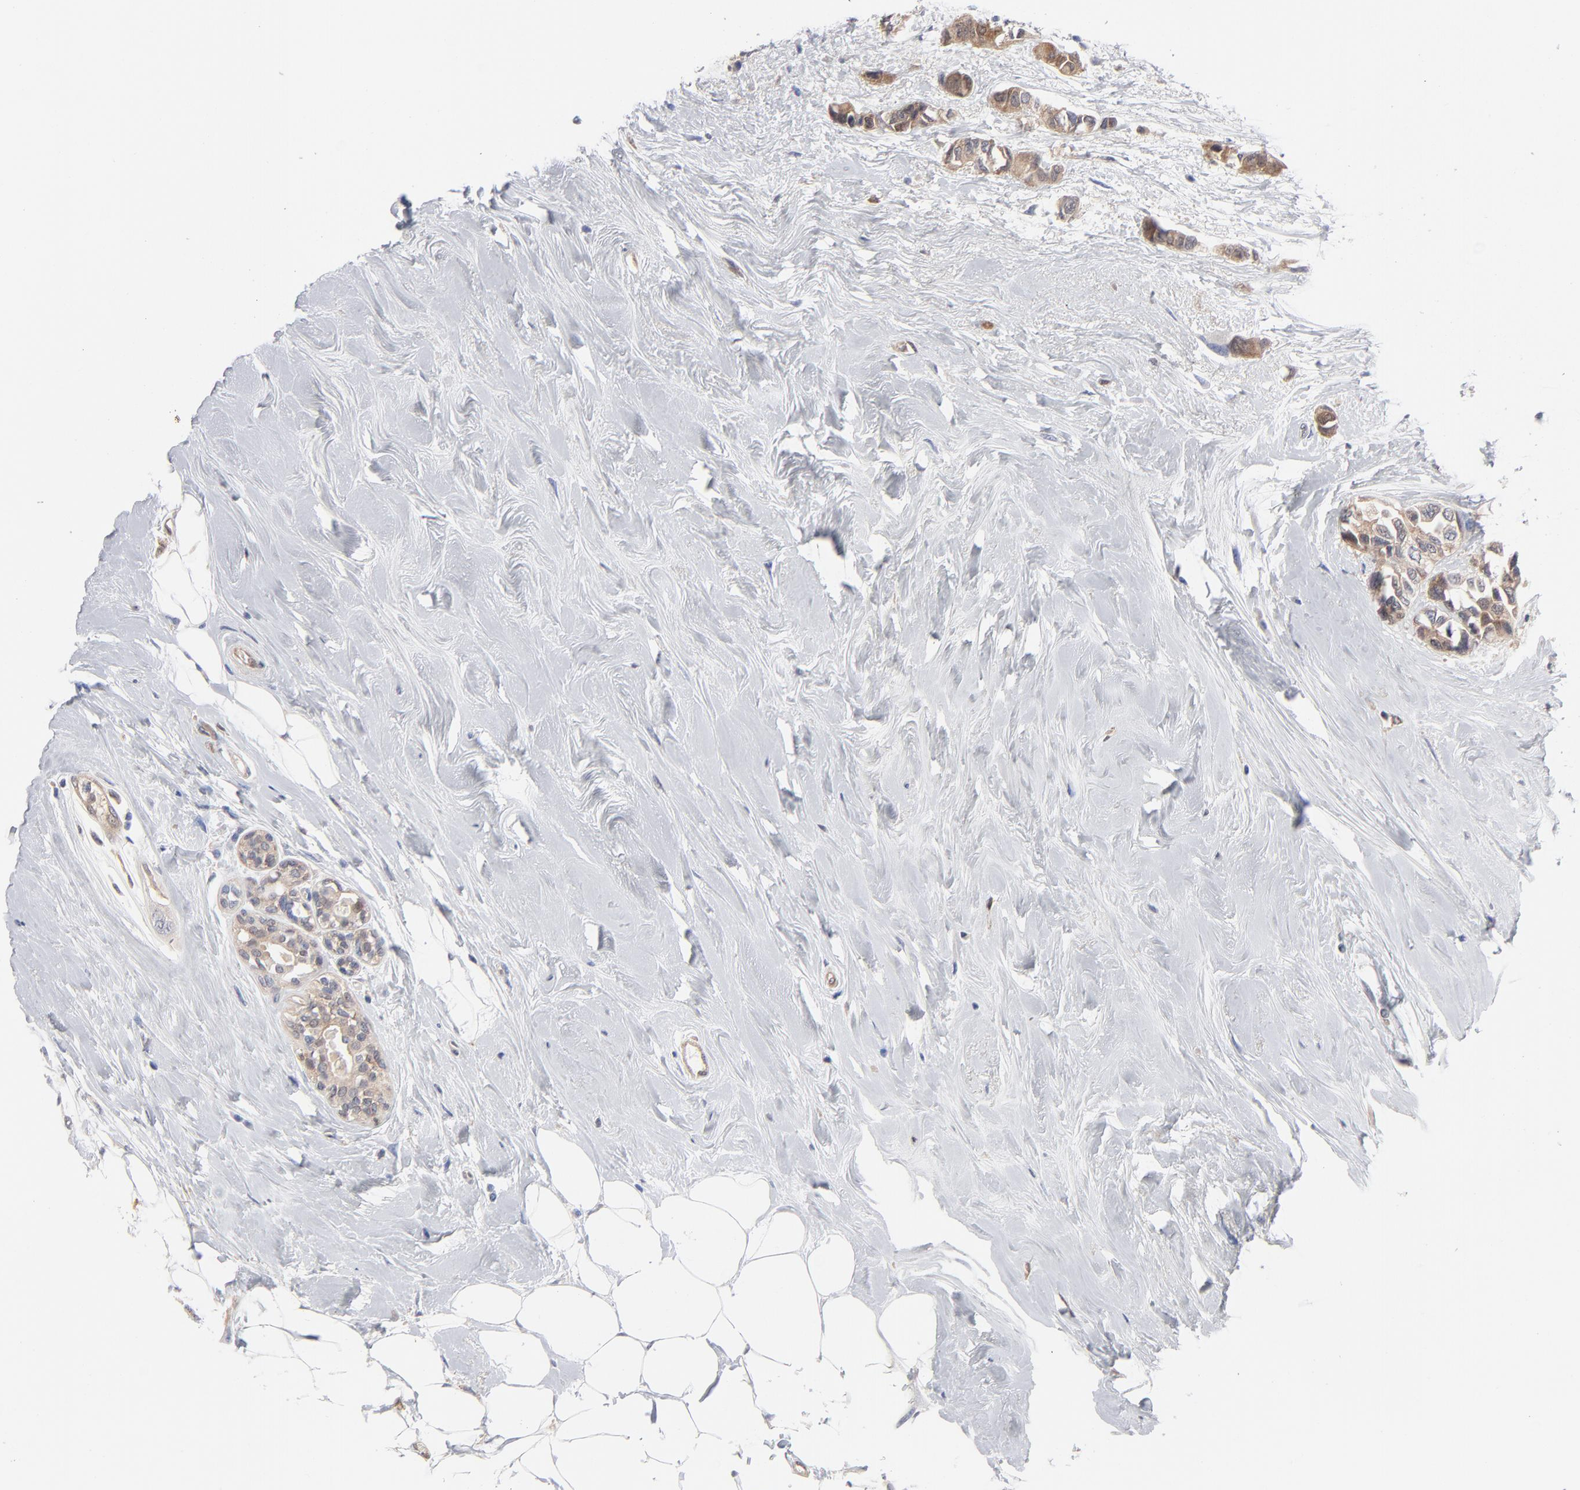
{"staining": {"intensity": "strong", "quantity": ">75%", "location": "cytoplasmic/membranous"}, "tissue": "breast cancer", "cell_type": "Tumor cells", "image_type": "cancer", "snomed": [{"axis": "morphology", "description": "Duct carcinoma"}, {"axis": "topography", "description": "Breast"}], "caption": "IHC histopathology image of human breast cancer stained for a protein (brown), which shows high levels of strong cytoplasmic/membranous positivity in about >75% of tumor cells.", "gene": "ARRB1", "patient": {"sex": "female", "age": 51}}